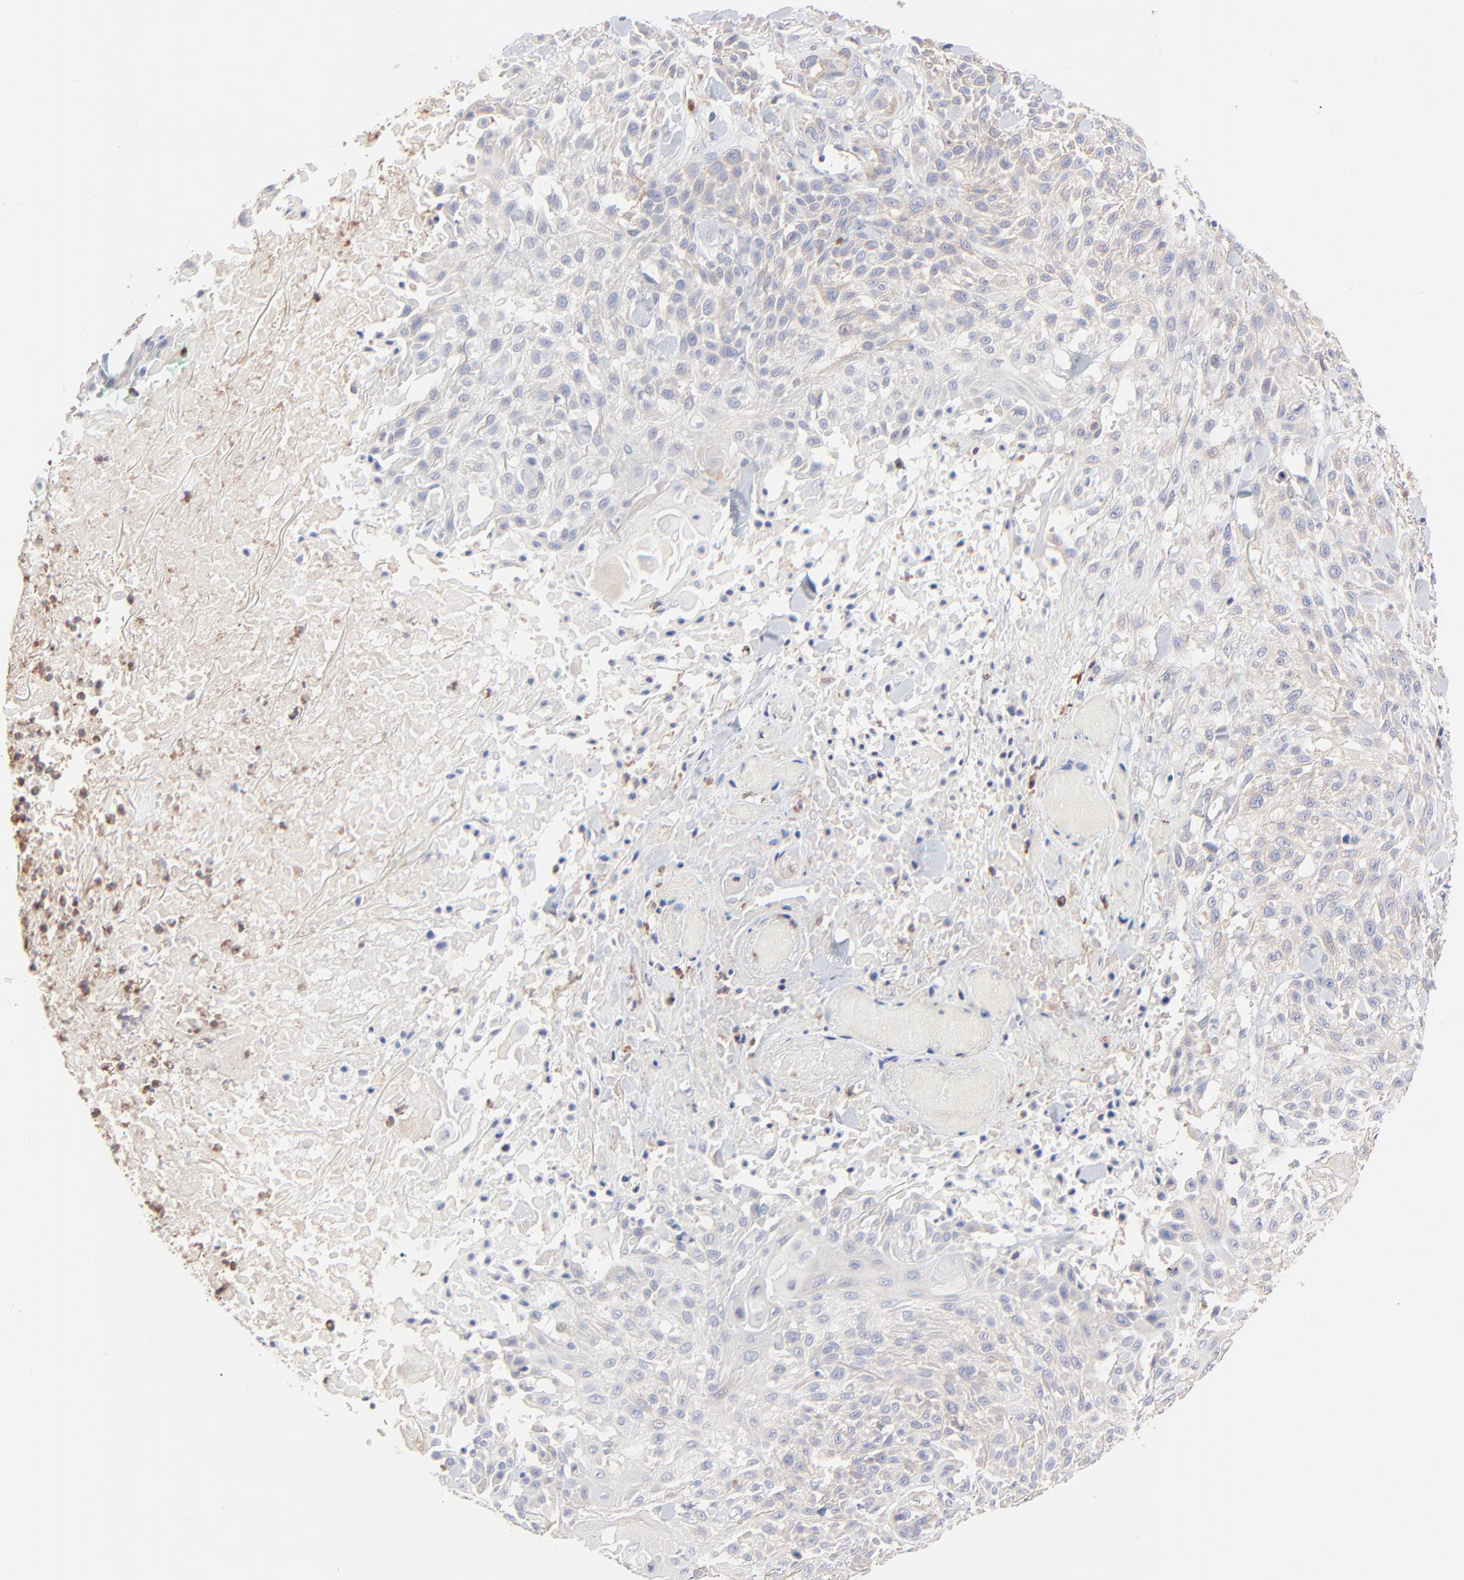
{"staining": {"intensity": "weak", "quantity": "25%-75%", "location": "cytoplasmic/membranous"}, "tissue": "skin cancer", "cell_type": "Tumor cells", "image_type": "cancer", "snomed": [{"axis": "morphology", "description": "Squamous cell carcinoma, NOS"}, {"axis": "topography", "description": "Skin"}], "caption": "Protein staining shows weak cytoplasmic/membranous expression in about 25%-75% of tumor cells in squamous cell carcinoma (skin). The staining was performed using DAB, with brown indicating positive protein expression. Nuclei are stained blue with hematoxylin.", "gene": "PPFIBP2", "patient": {"sex": "female", "age": 42}}